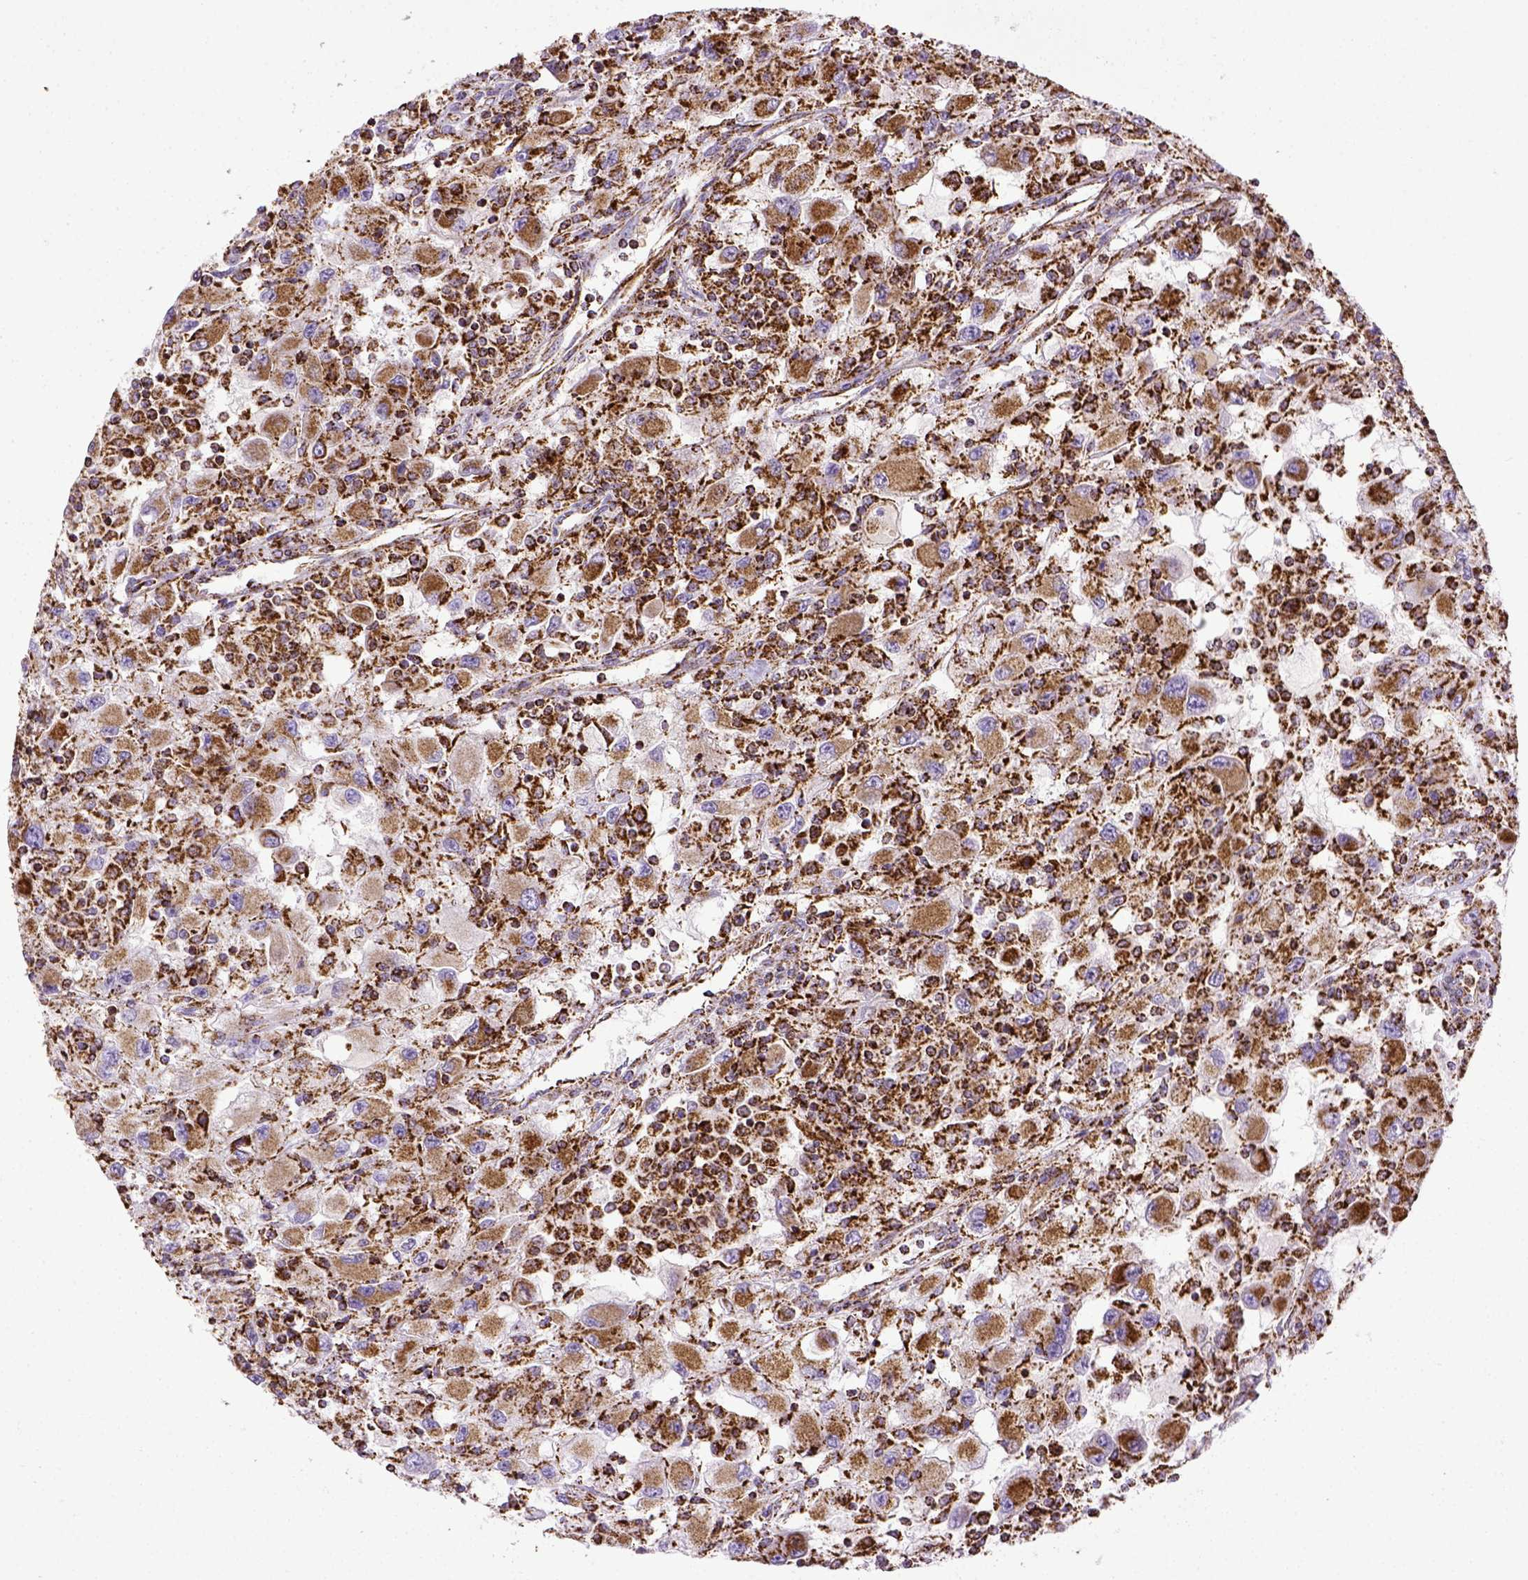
{"staining": {"intensity": "moderate", "quantity": ">75%", "location": "cytoplasmic/membranous"}, "tissue": "renal cancer", "cell_type": "Tumor cells", "image_type": "cancer", "snomed": [{"axis": "morphology", "description": "Adenocarcinoma, NOS"}, {"axis": "topography", "description": "Kidney"}], "caption": "Immunohistochemical staining of human renal cancer exhibits moderate cytoplasmic/membranous protein staining in approximately >75% of tumor cells.", "gene": "MT-CO1", "patient": {"sex": "female", "age": 67}}